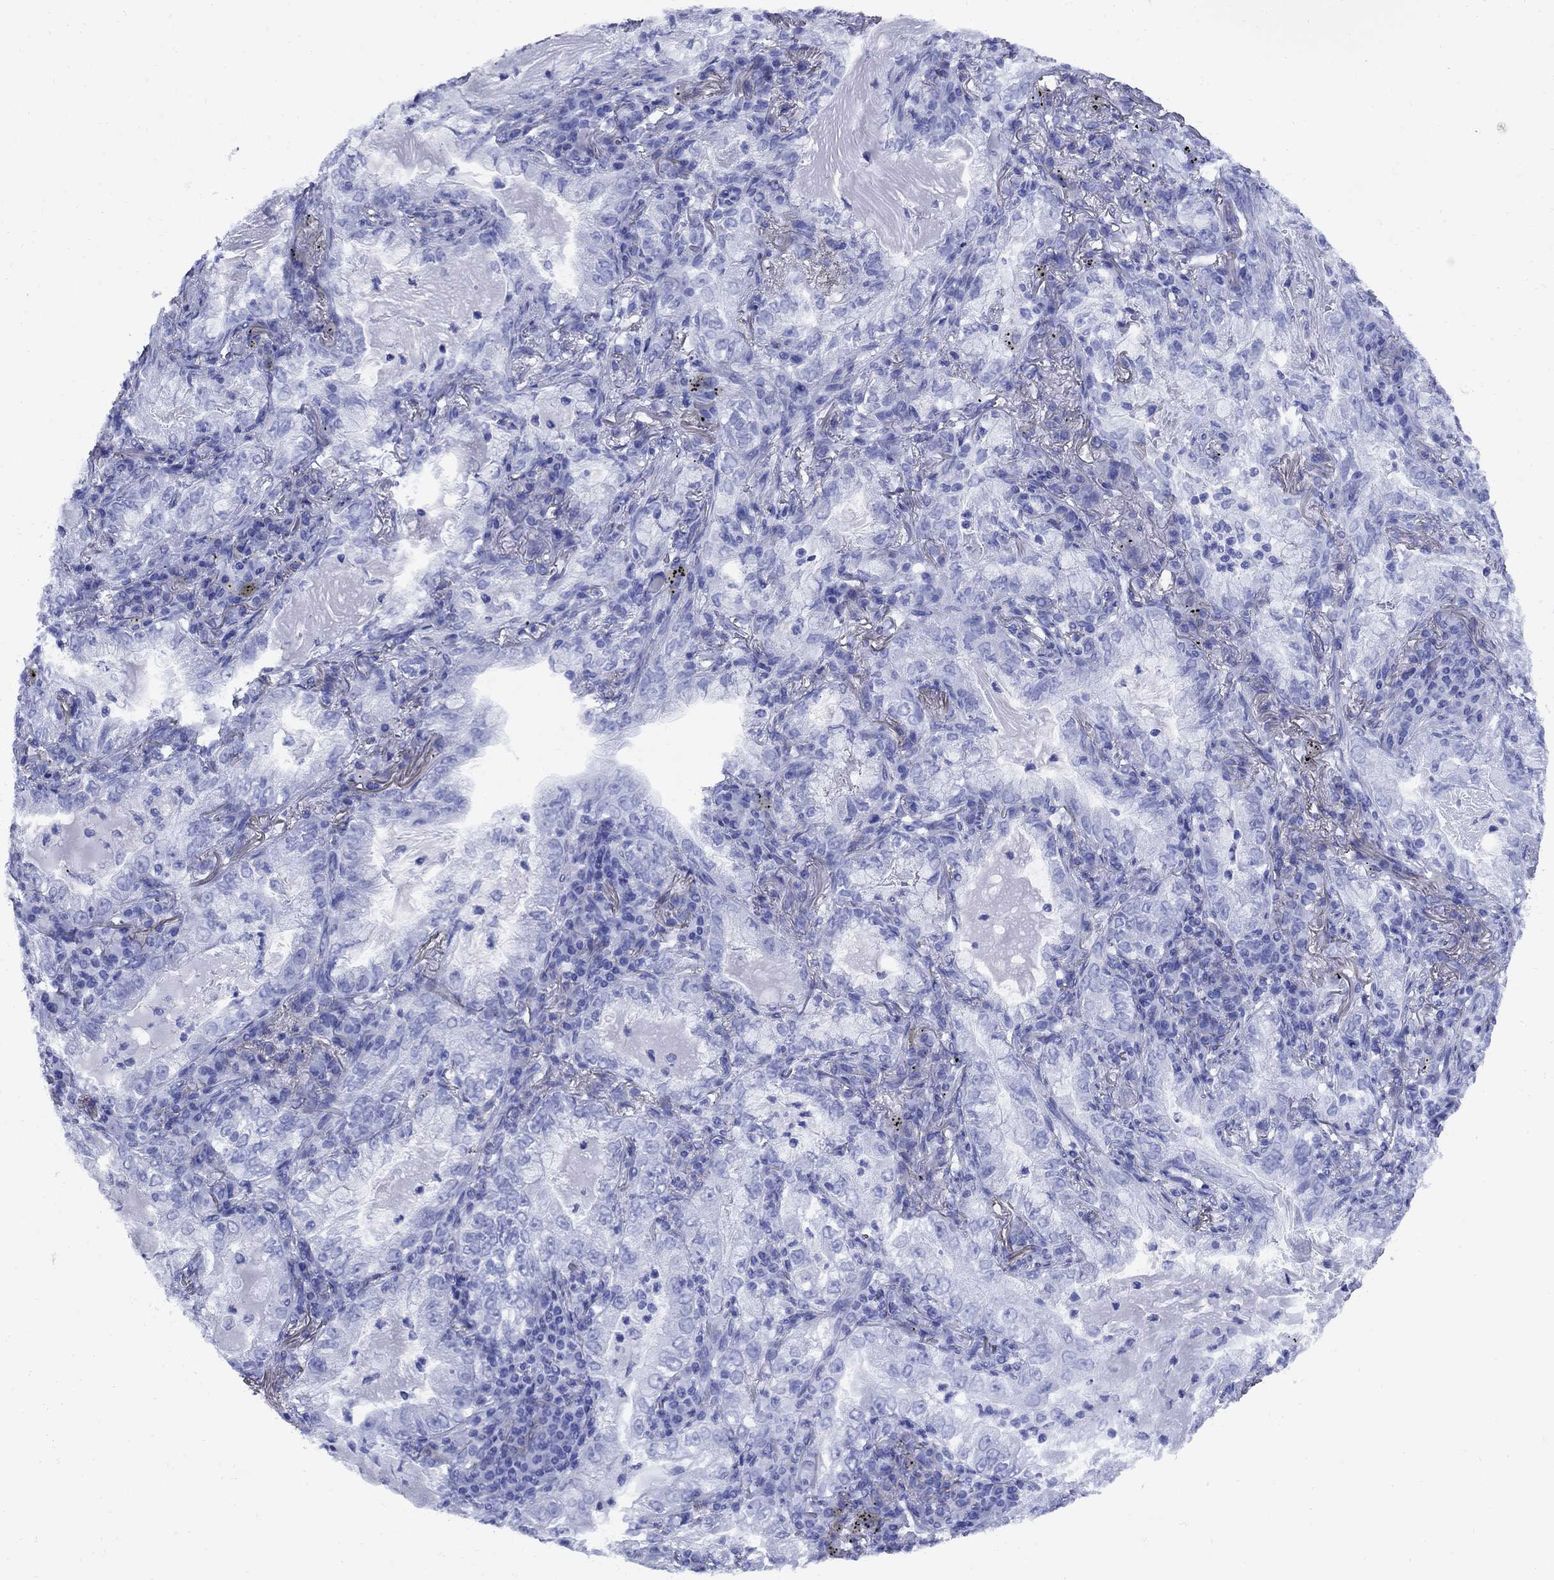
{"staining": {"intensity": "negative", "quantity": "none", "location": "none"}, "tissue": "lung cancer", "cell_type": "Tumor cells", "image_type": "cancer", "snomed": [{"axis": "morphology", "description": "Adenocarcinoma, NOS"}, {"axis": "topography", "description": "Lung"}], "caption": "Immunohistochemical staining of human lung adenocarcinoma reveals no significant expression in tumor cells.", "gene": "SMCP", "patient": {"sex": "female", "age": 73}}